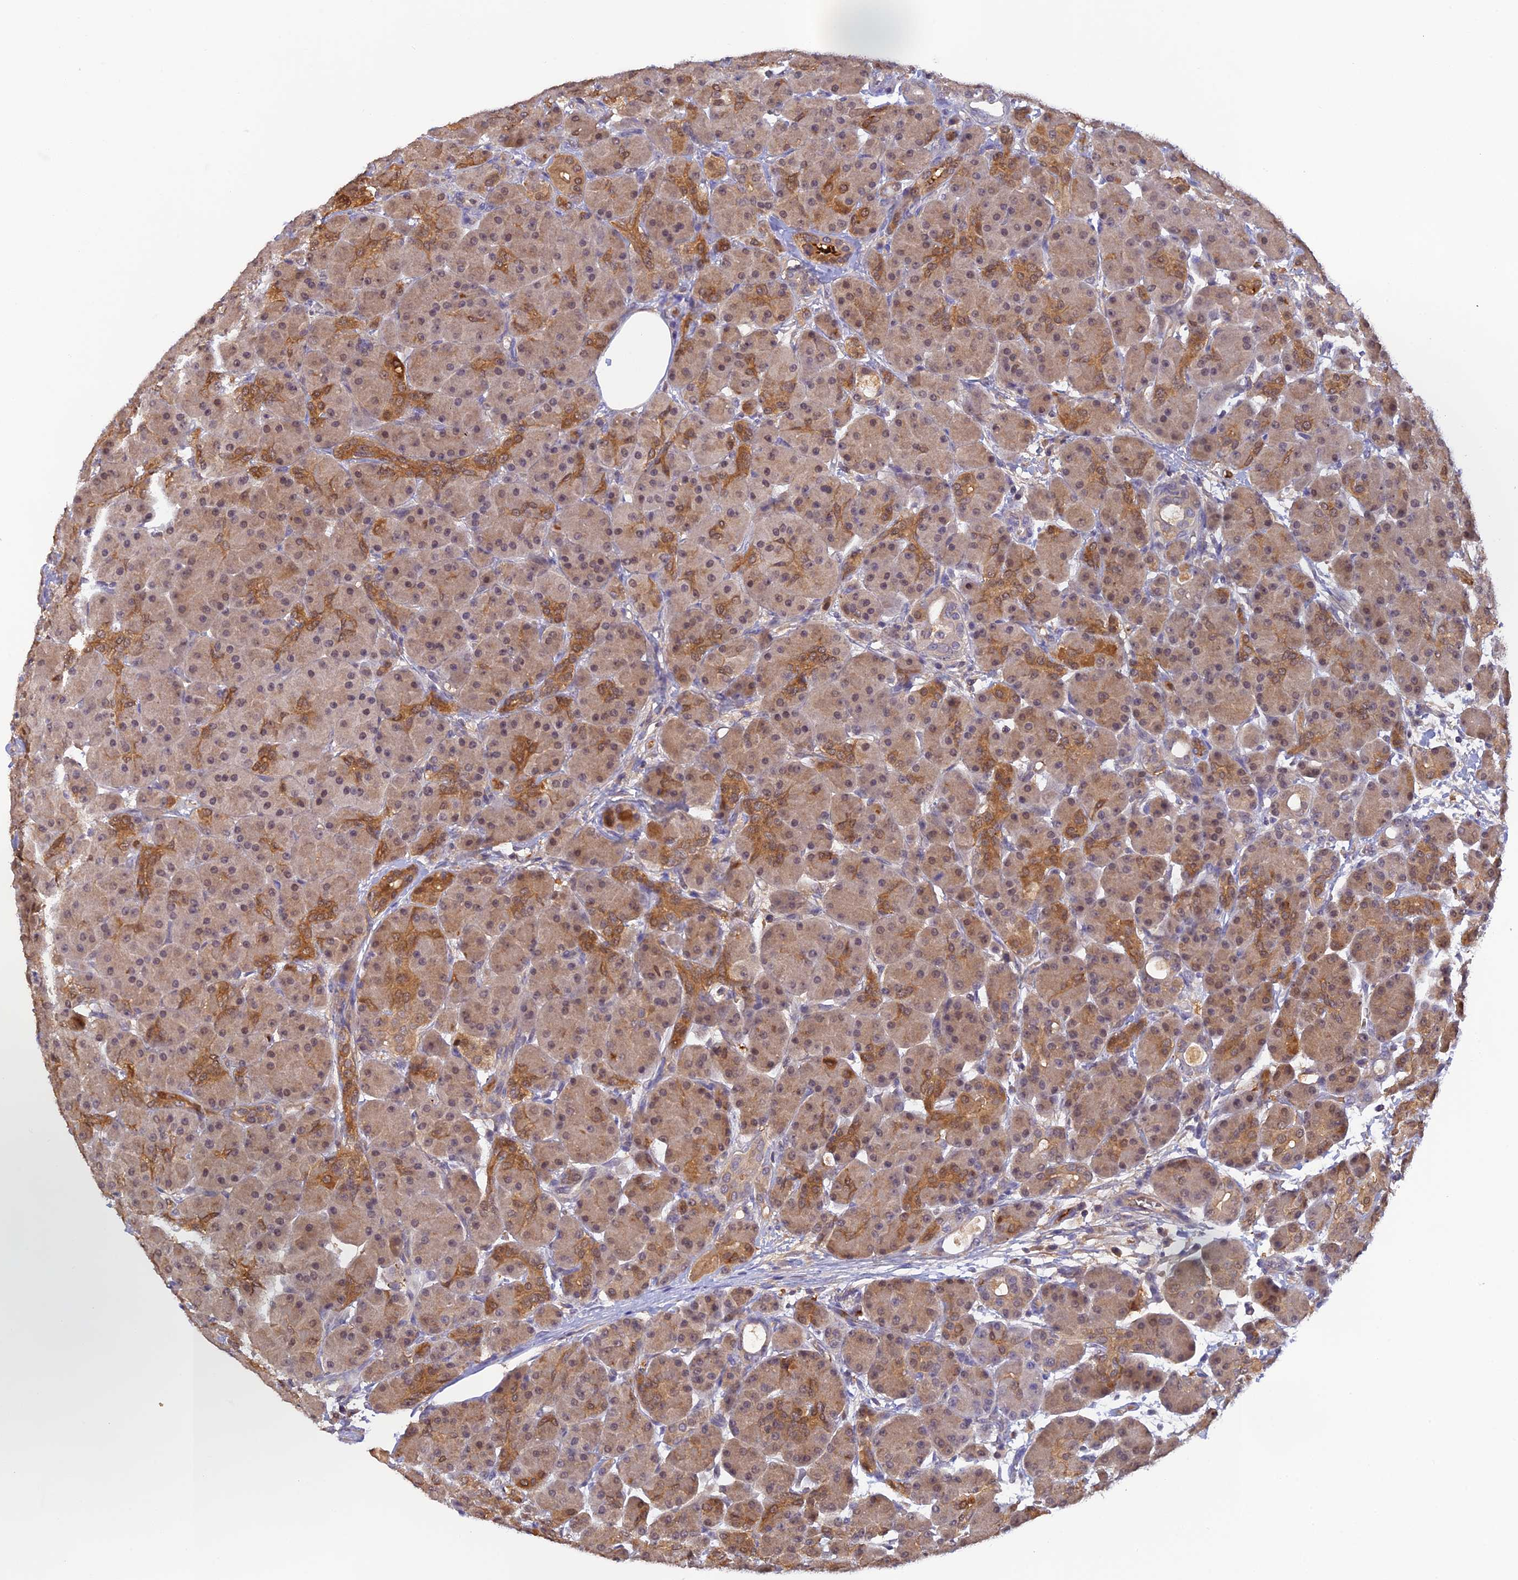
{"staining": {"intensity": "strong", "quantity": "<25%", "location": "cytoplasmic/membranous"}, "tissue": "pancreas", "cell_type": "Exocrine glandular cells", "image_type": "normal", "snomed": [{"axis": "morphology", "description": "Normal tissue, NOS"}, {"axis": "topography", "description": "Pancreas"}], "caption": "Immunohistochemical staining of benign pancreas displays medium levels of strong cytoplasmic/membranous staining in about <25% of exocrine glandular cells.", "gene": "HDHD2", "patient": {"sex": "male", "age": 63}}